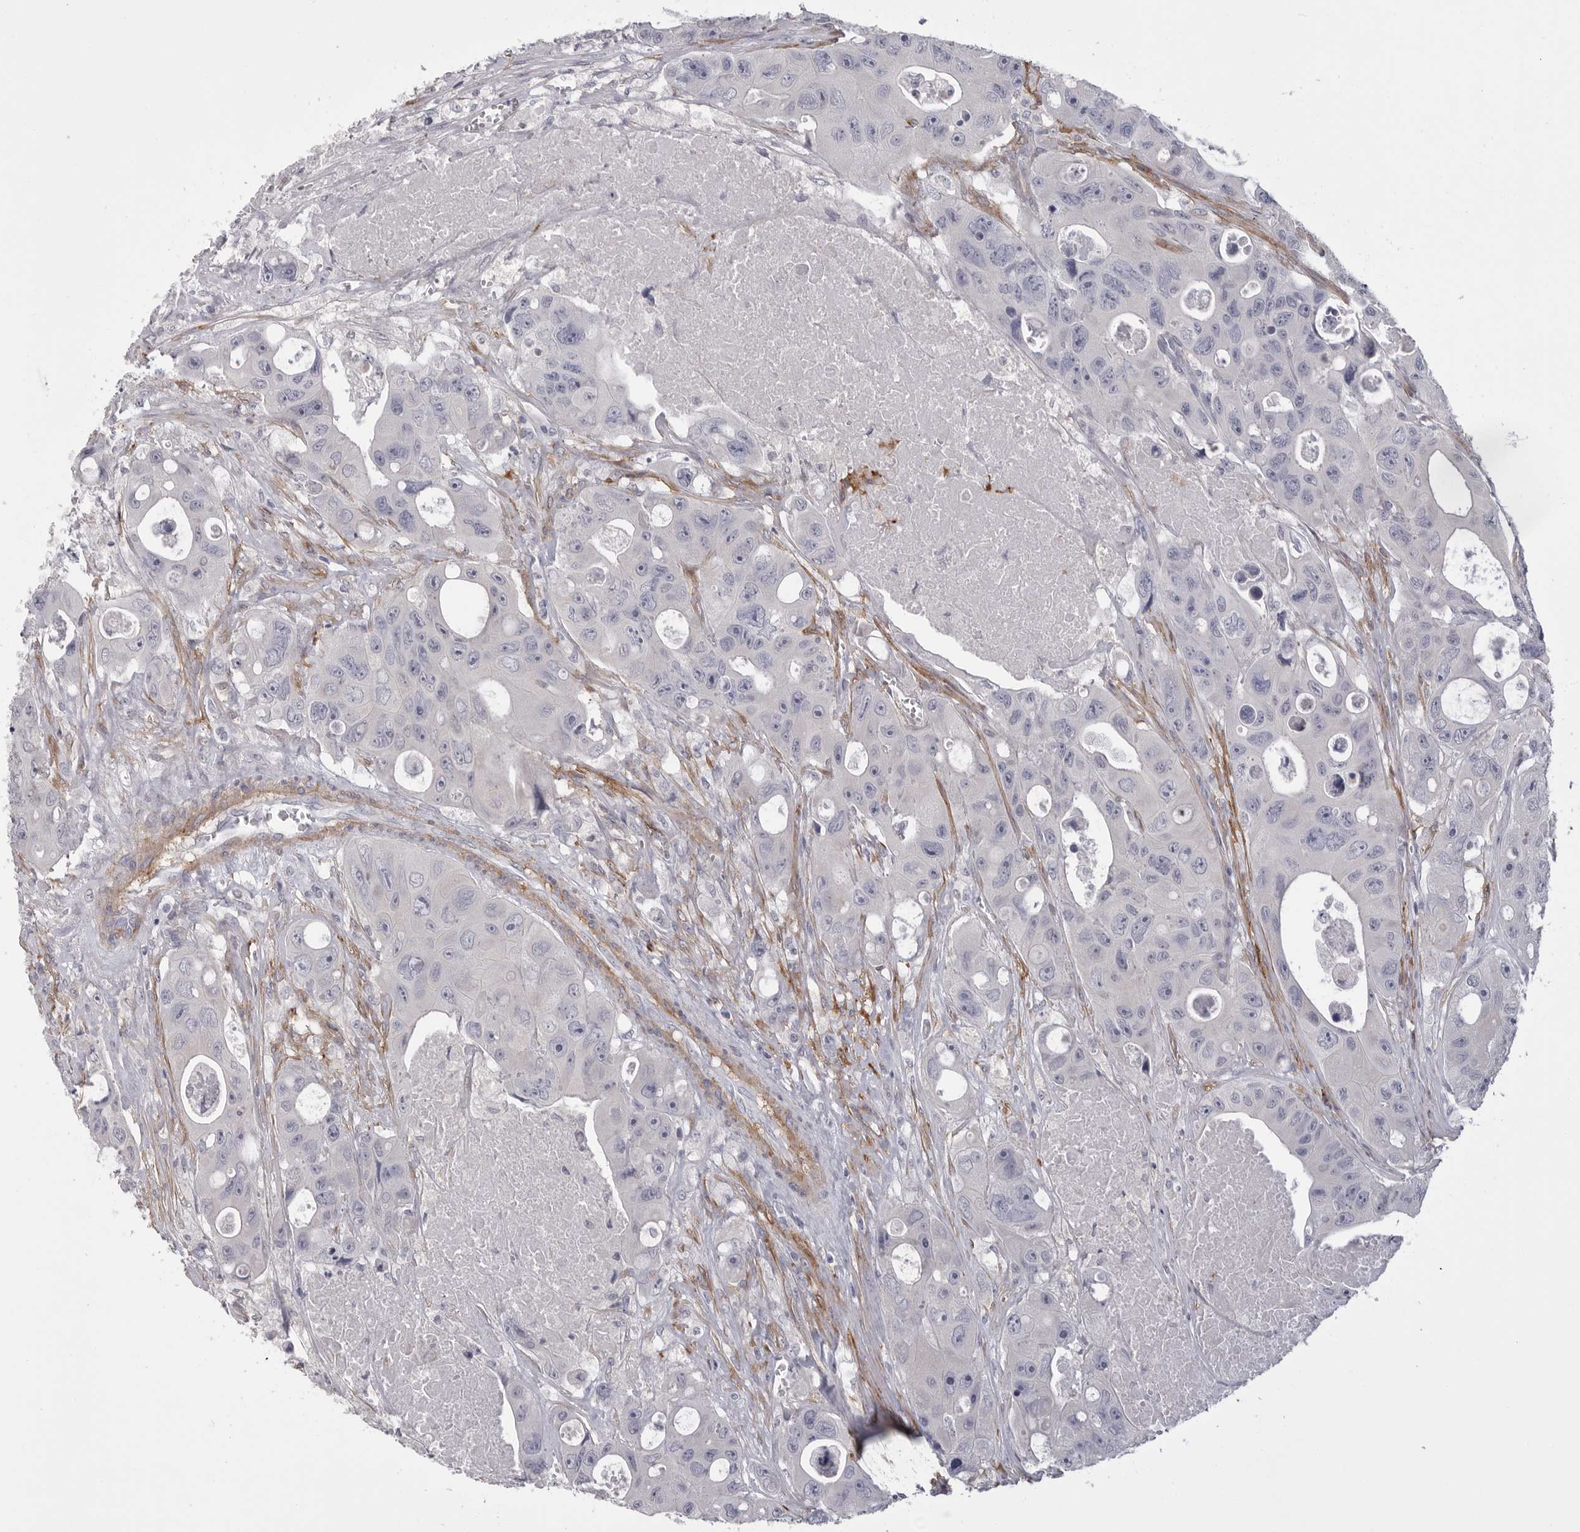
{"staining": {"intensity": "negative", "quantity": "none", "location": "none"}, "tissue": "colorectal cancer", "cell_type": "Tumor cells", "image_type": "cancer", "snomed": [{"axis": "morphology", "description": "Adenocarcinoma, NOS"}, {"axis": "topography", "description": "Colon"}], "caption": "This is a photomicrograph of immunohistochemistry staining of colorectal adenocarcinoma, which shows no staining in tumor cells. The staining was performed using DAB to visualize the protein expression in brown, while the nuclei were stained in blue with hematoxylin (Magnification: 20x).", "gene": "AKAP12", "patient": {"sex": "female", "age": 46}}